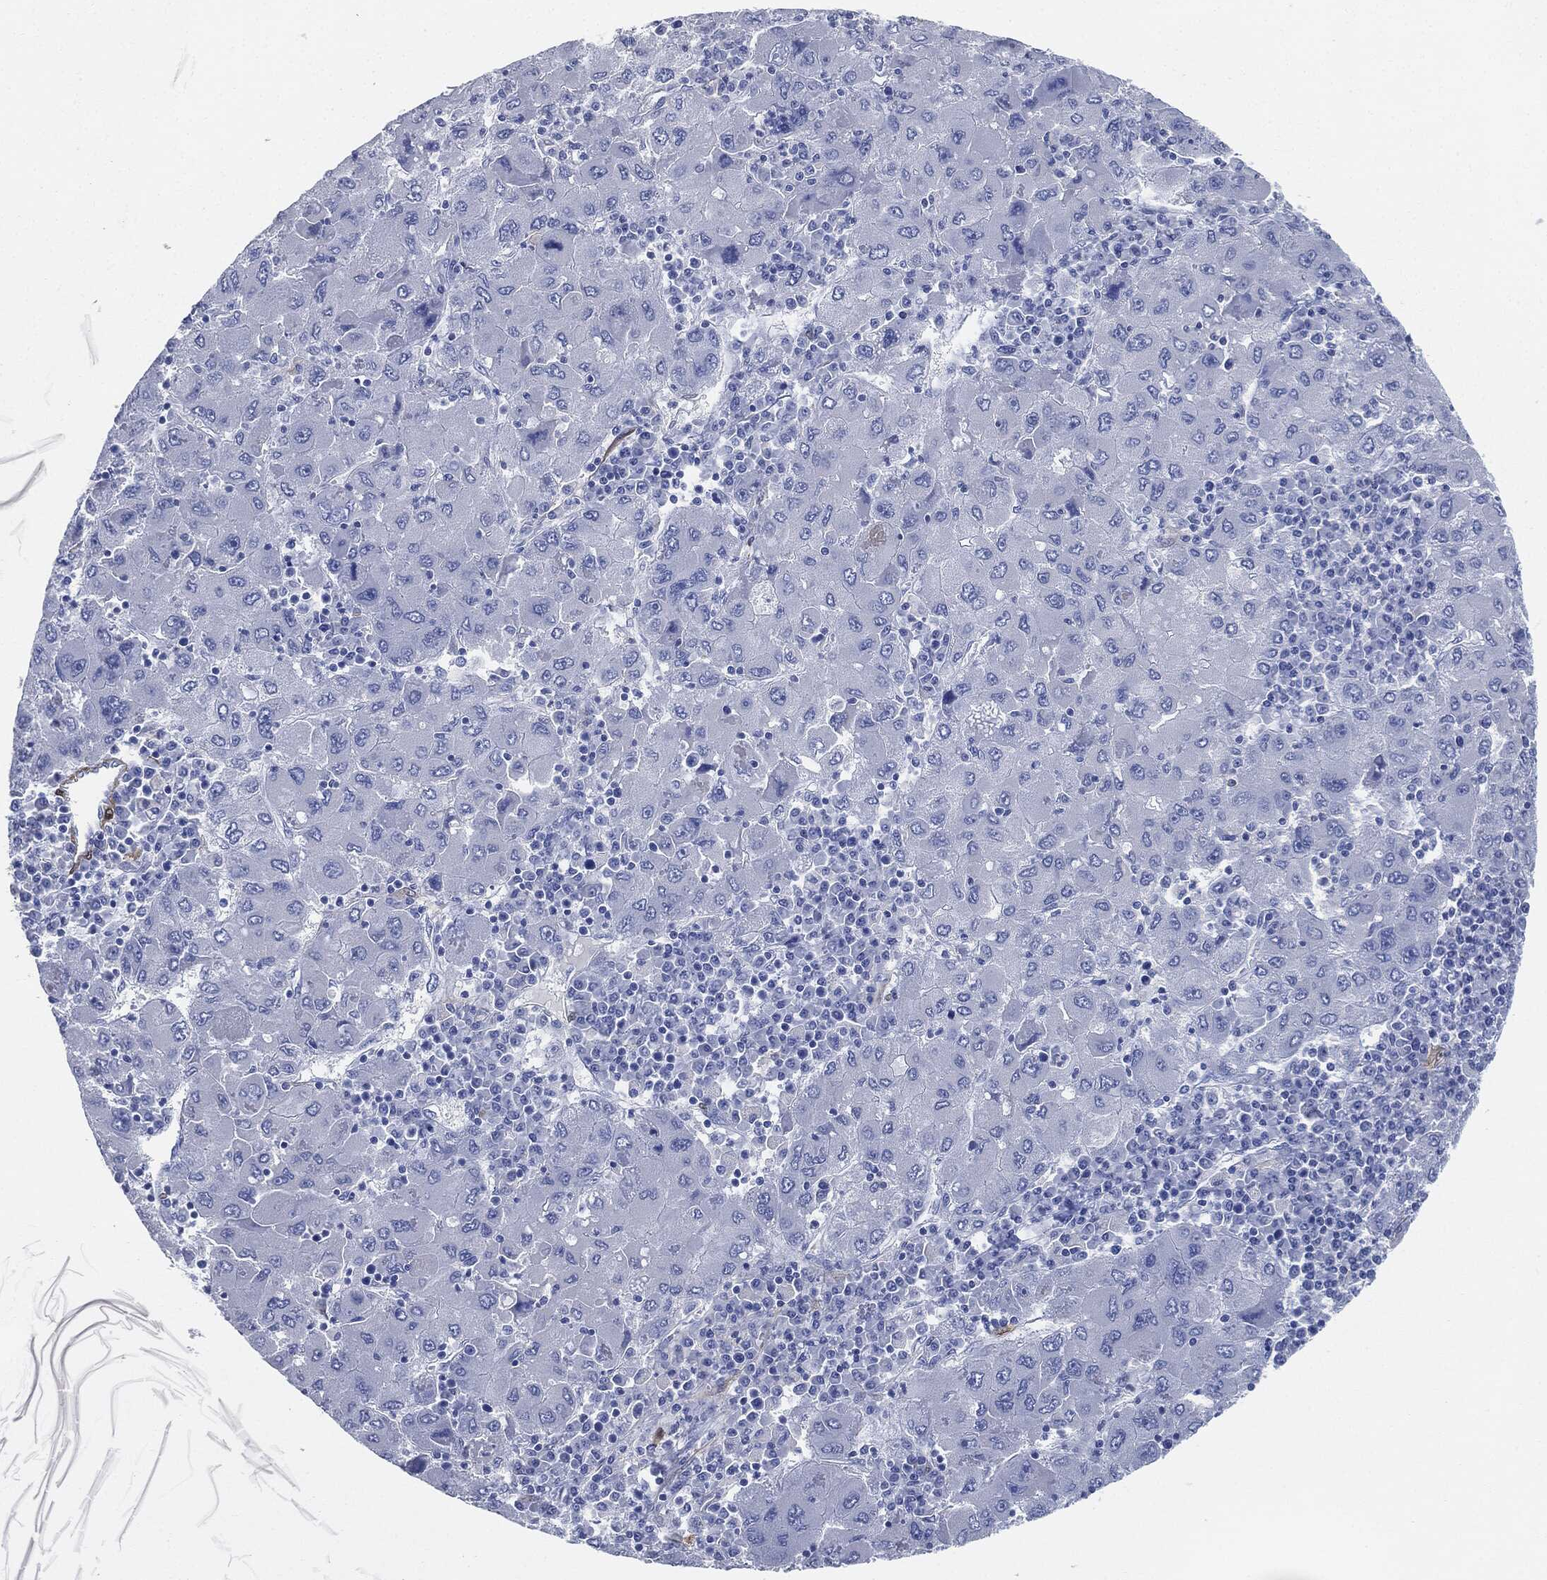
{"staining": {"intensity": "negative", "quantity": "none", "location": "none"}, "tissue": "liver cancer", "cell_type": "Tumor cells", "image_type": "cancer", "snomed": [{"axis": "morphology", "description": "Carcinoma, Hepatocellular, NOS"}, {"axis": "topography", "description": "Liver"}], "caption": "Liver cancer (hepatocellular carcinoma) was stained to show a protein in brown. There is no significant staining in tumor cells. (DAB (3,3'-diaminobenzidine) immunohistochemistry (IHC) with hematoxylin counter stain).", "gene": "TAGLN", "patient": {"sex": "male", "age": 75}}